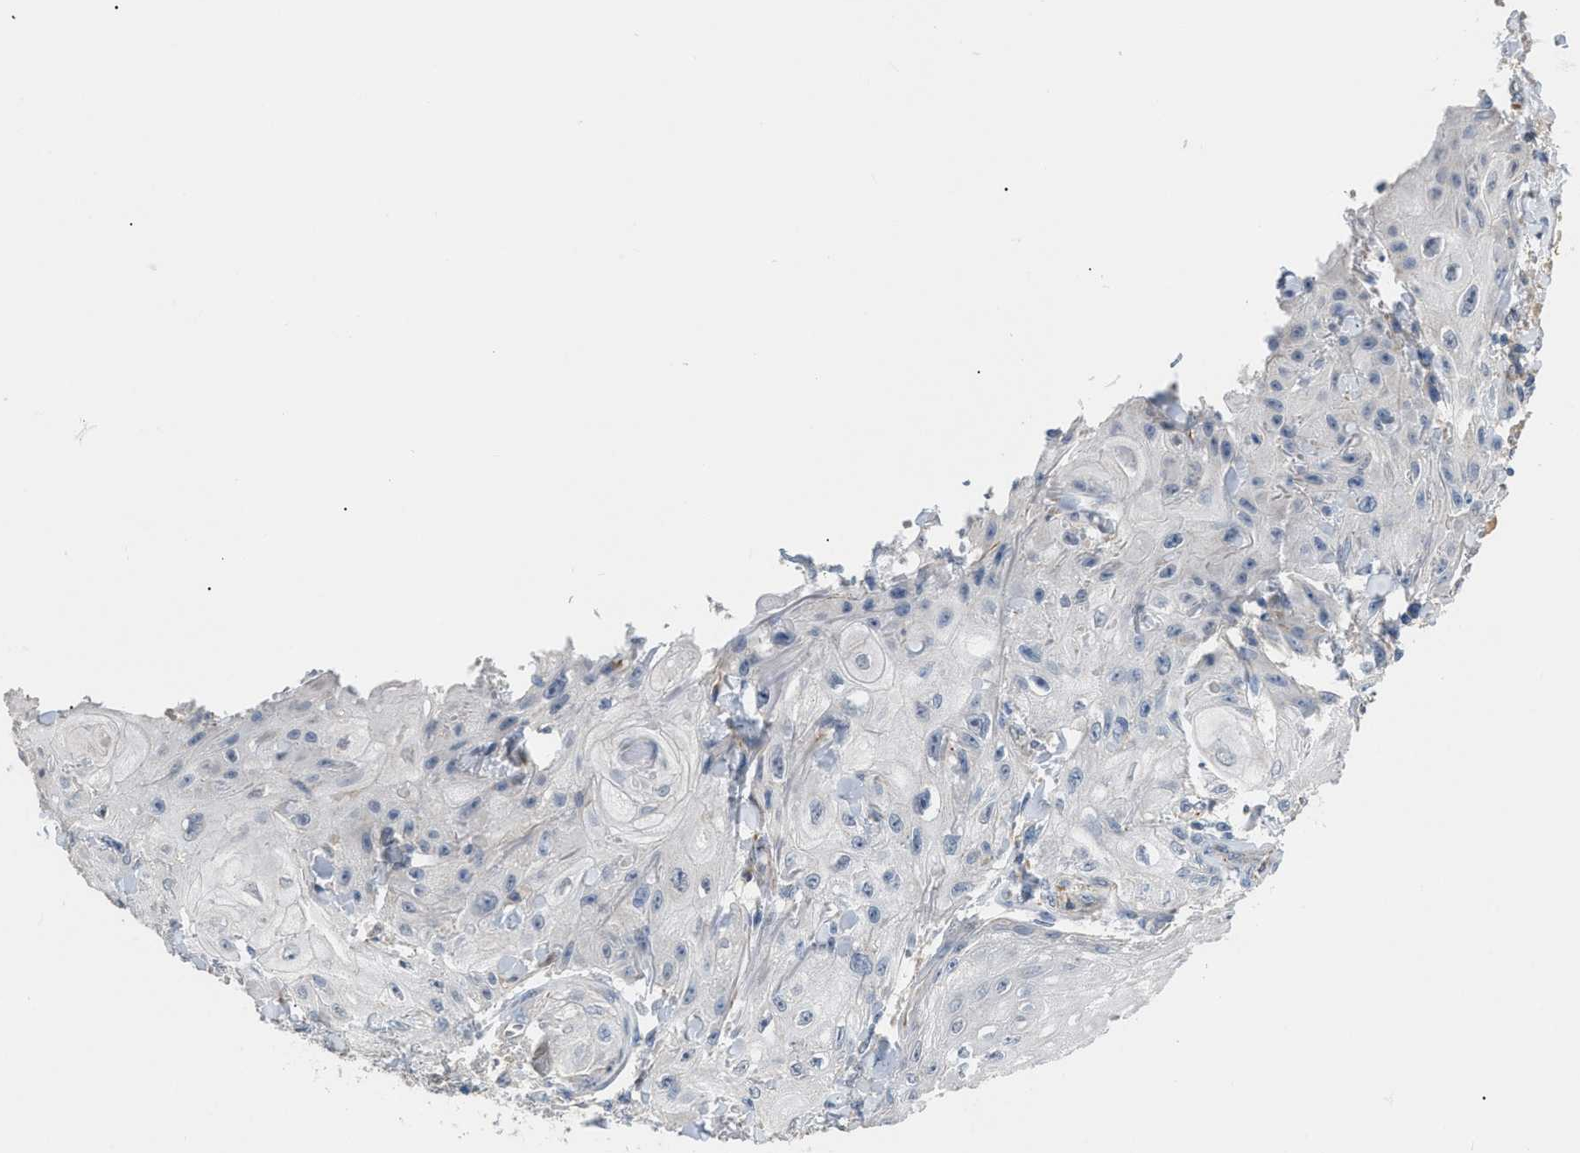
{"staining": {"intensity": "negative", "quantity": "none", "location": "none"}, "tissue": "skin cancer", "cell_type": "Tumor cells", "image_type": "cancer", "snomed": [{"axis": "morphology", "description": "Squamous cell carcinoma, NOS"}, {"axis": "topography", "description": "Skin"}], "caption": "High magnification brightfield microscopy of squamous cell carcinoma (skin) stained with DAB (brown) and counterstained with hematoxylin (blue): tumor cells show no significant expression.", "gene": "DHX58", "patient": {"sex": "male", "age": 74}}